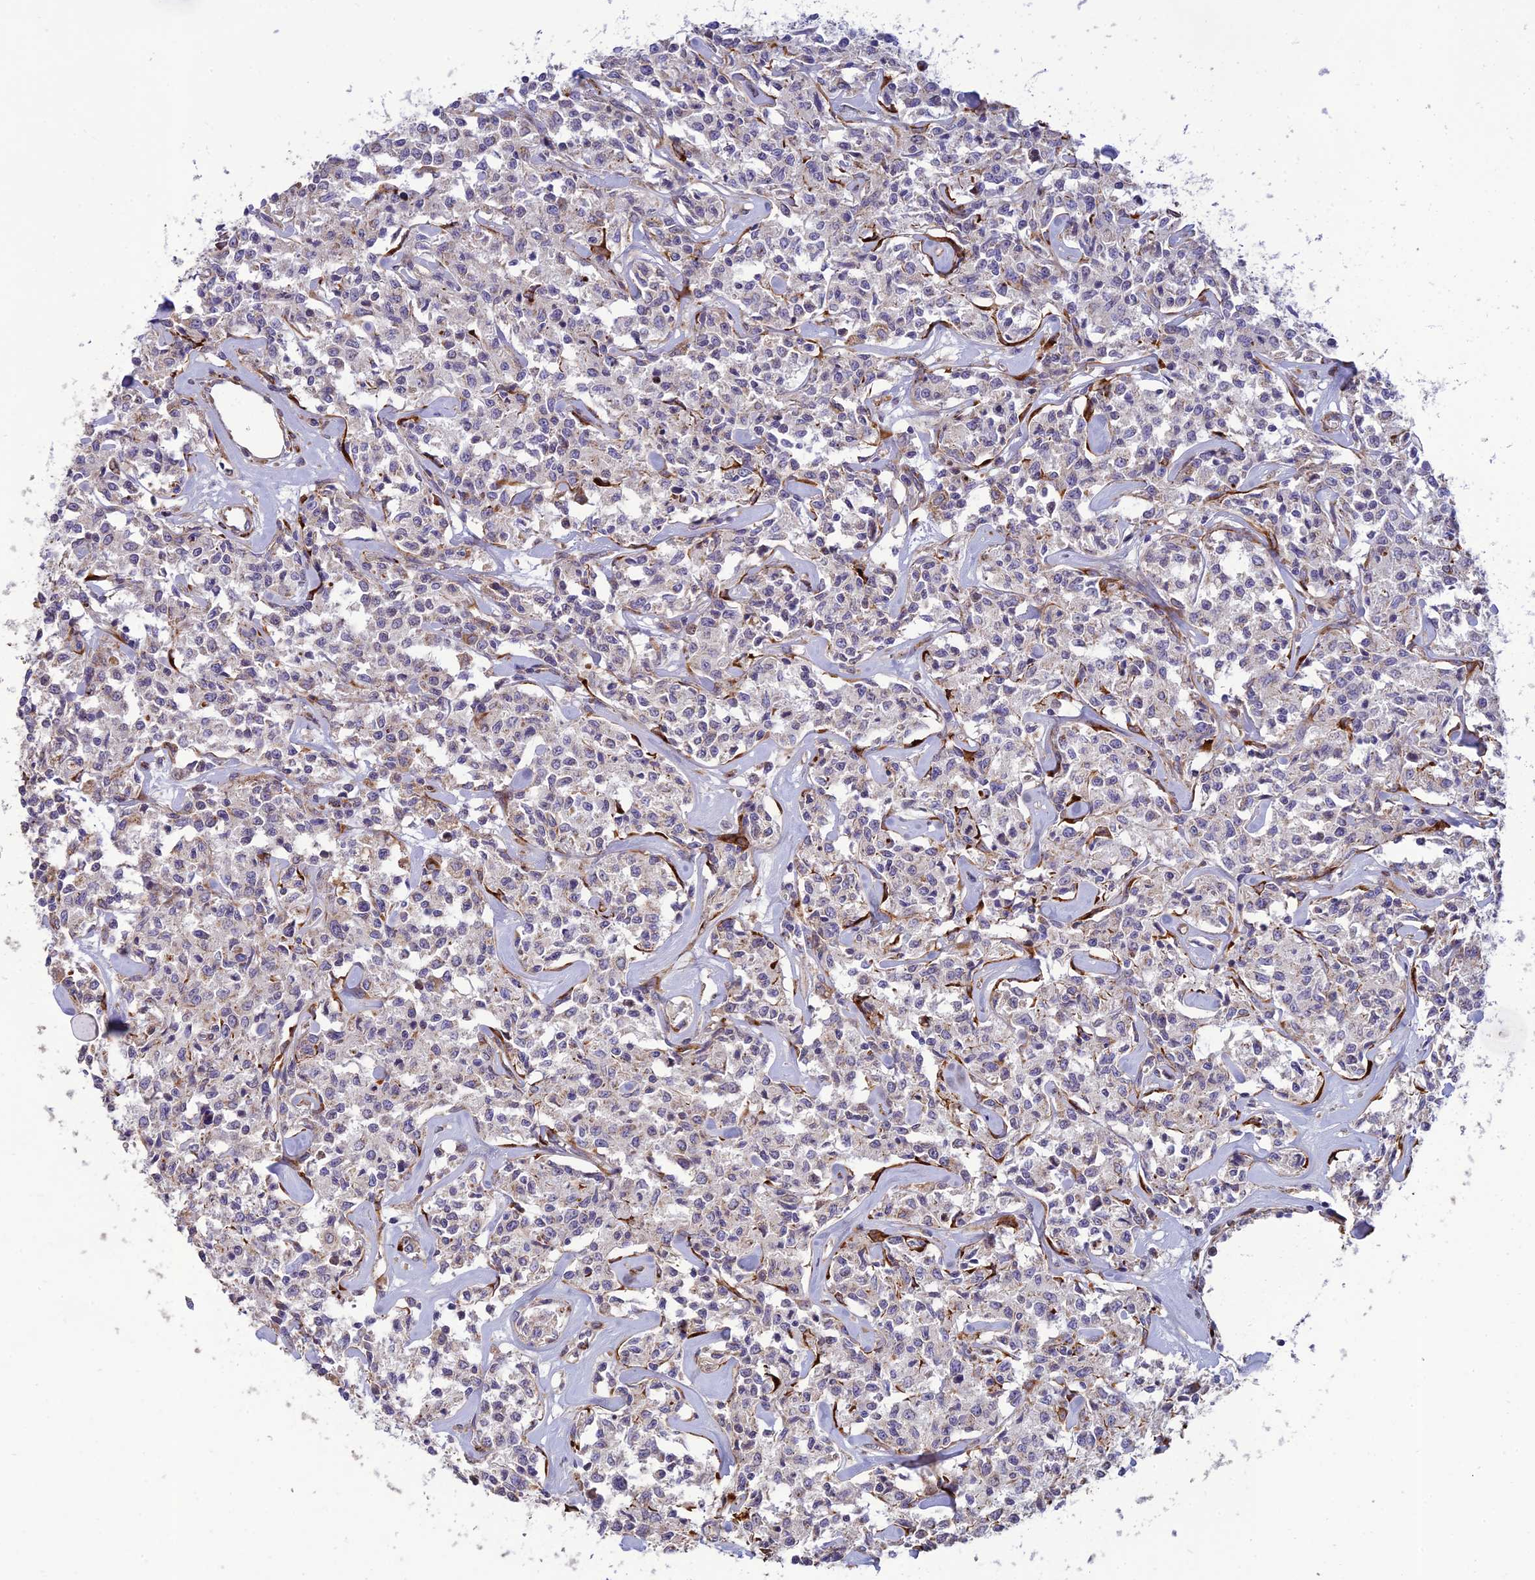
{"staining": {"intensity": "negative", "quantity": "none", "location": "none"}, "tissue": "lymphoma", "cell_type": "Tumor cells", "image_type": "cancer", "snomed": [{"axis": "morphology", "description": "Malignant lymphoma, non-Hodgkin's type, Low grade"}, {"axis": "topography", "description": "Small intestine"}], "caption": "Low-grade malignant lymphoma, non-Hodgkin's type was stained to show a protein in brown. There is no significant staining in tumor cells.", "gene": "RCN3", "patient": {"sex": "female", "age": 59}}